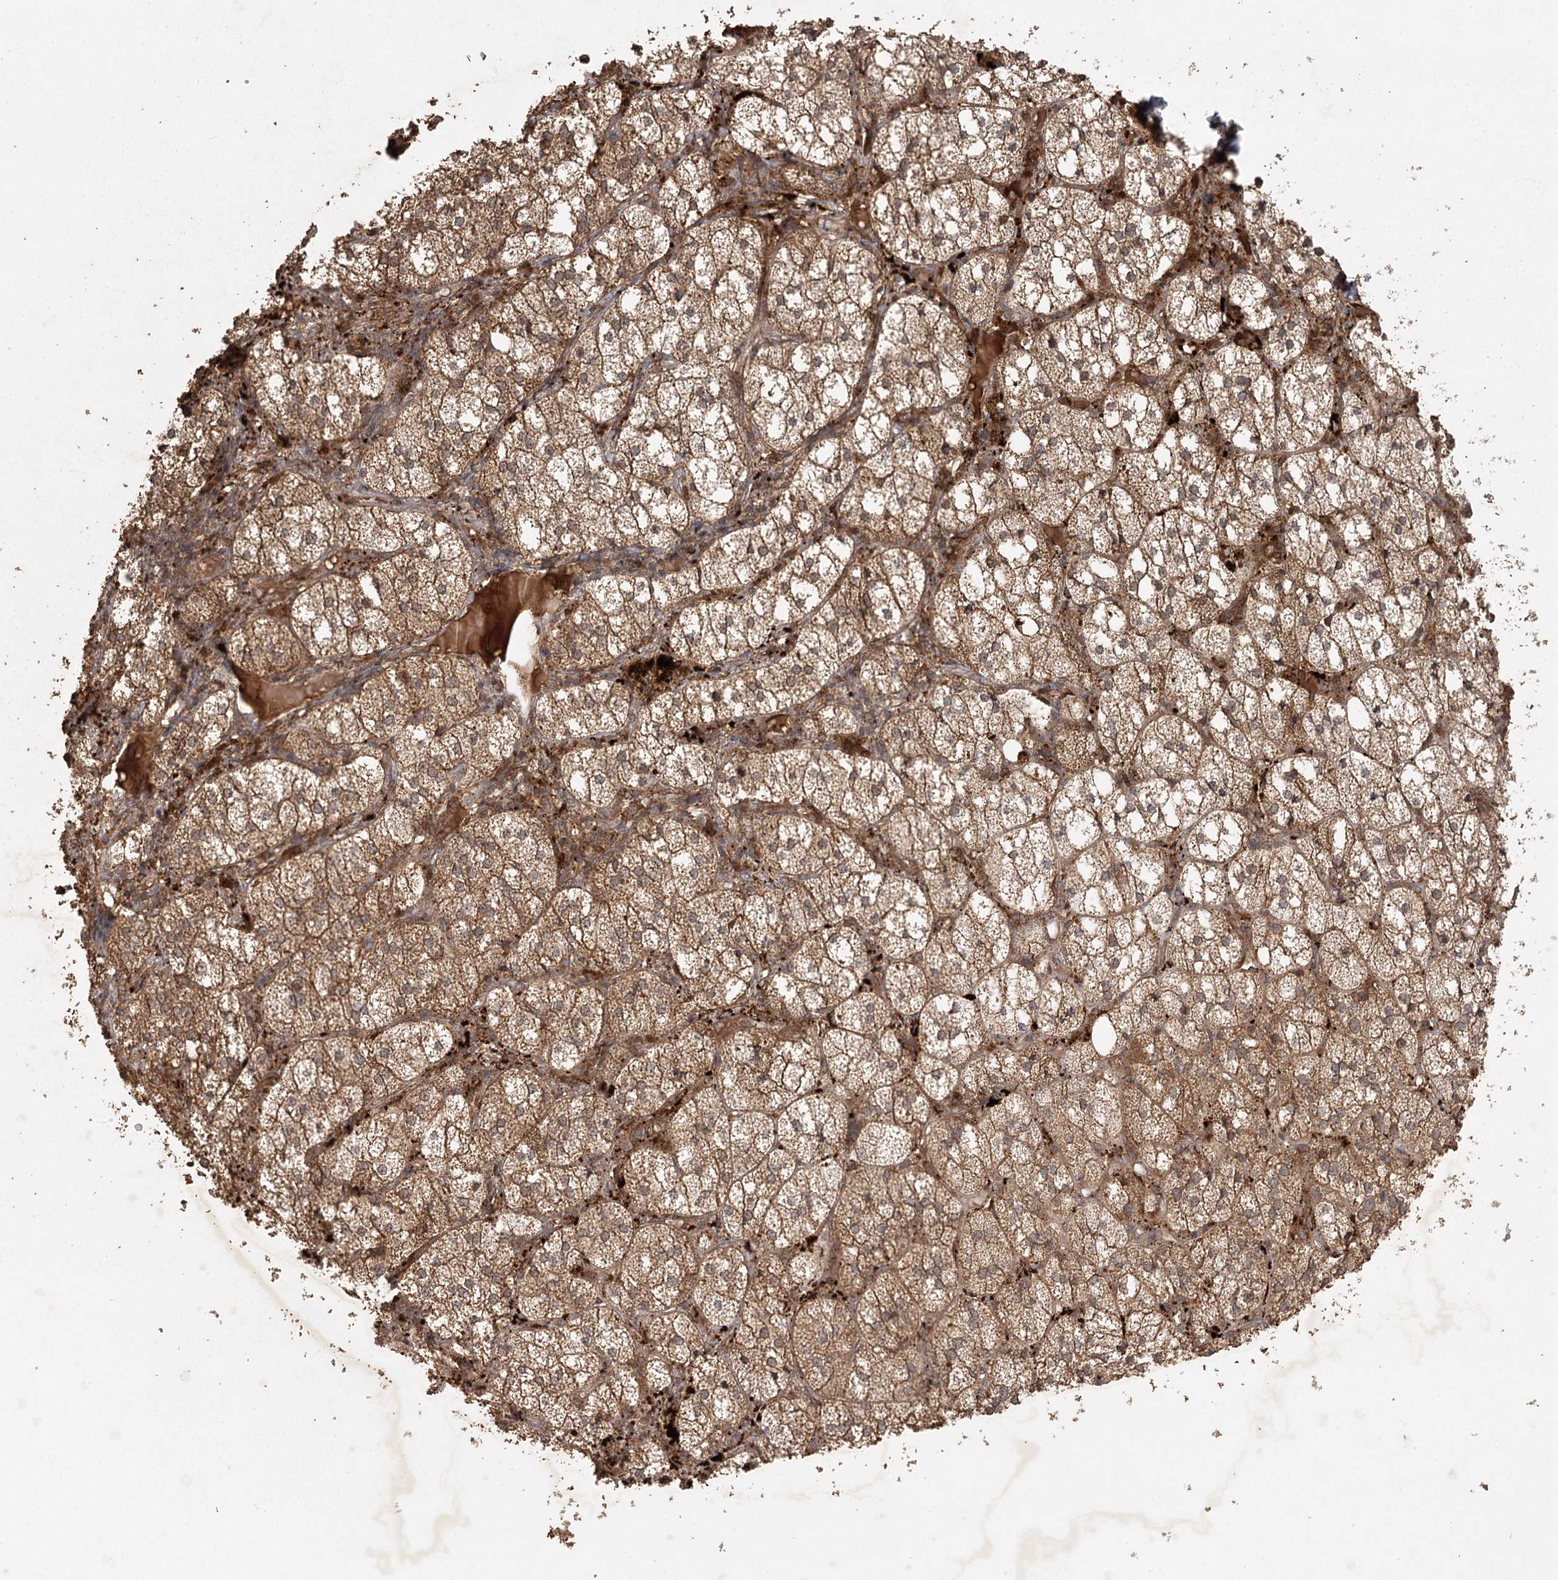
{"staining": {"intensity": "moderate", "quantity": ">75%", "location": "cytoplasmic/membranous"}, "tissue": "adrenal gland", "cell_type": "Glandular cells", "image_type": "normal", "snomed": [{"axis": "morphology", "description": "Normal tissue, NOS"}, {"axis": "topography", "description": "Adrenal gland"}], "caption": "Adrenal gland stained for a protein (brown) reveals moderate cytoplasmic/membranous positive positivity in about >75% of glandular cells.", "gene": "ARL13A", "patient": {"sex": "female", "age": 61}}